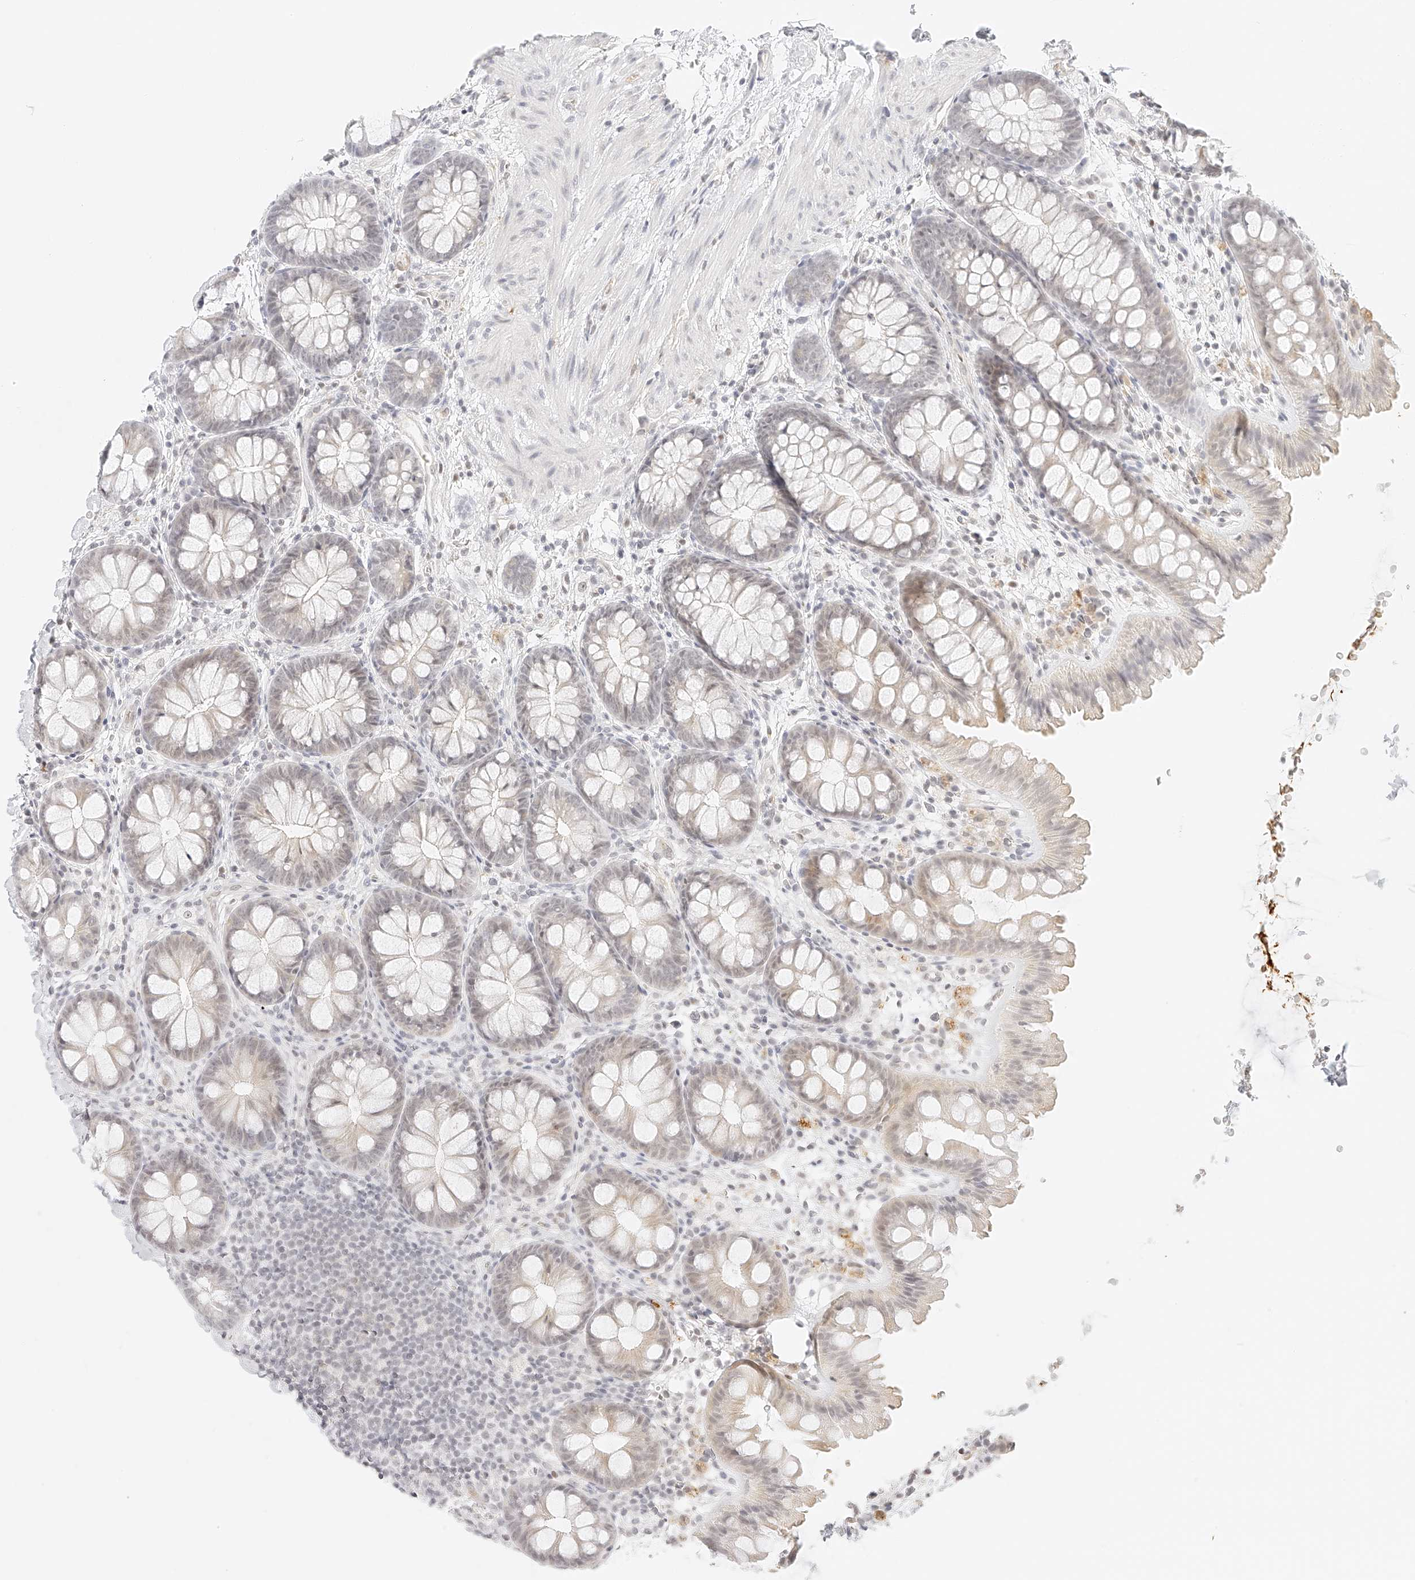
{"staining": {"intensity": "negative", "quantity": "none", "location": "none"}, "tissue": "colon", "cell_type": "Endothelial cells", "image_type": "normal", "snomed": [{"axis": "morphology", "description": "Normal tissue, NOS"}, {"axis": "topography", "description": "Colon"}], "caption": "Immunohistochemistry micrograph of unremarkable colon: human colon stained with DAB exhibits no significant protein positivity in endothelial cells. (DAB IHC, high magnification).", "gene": "ZFP69", "patient": {"sex": "female", "age": 62}}